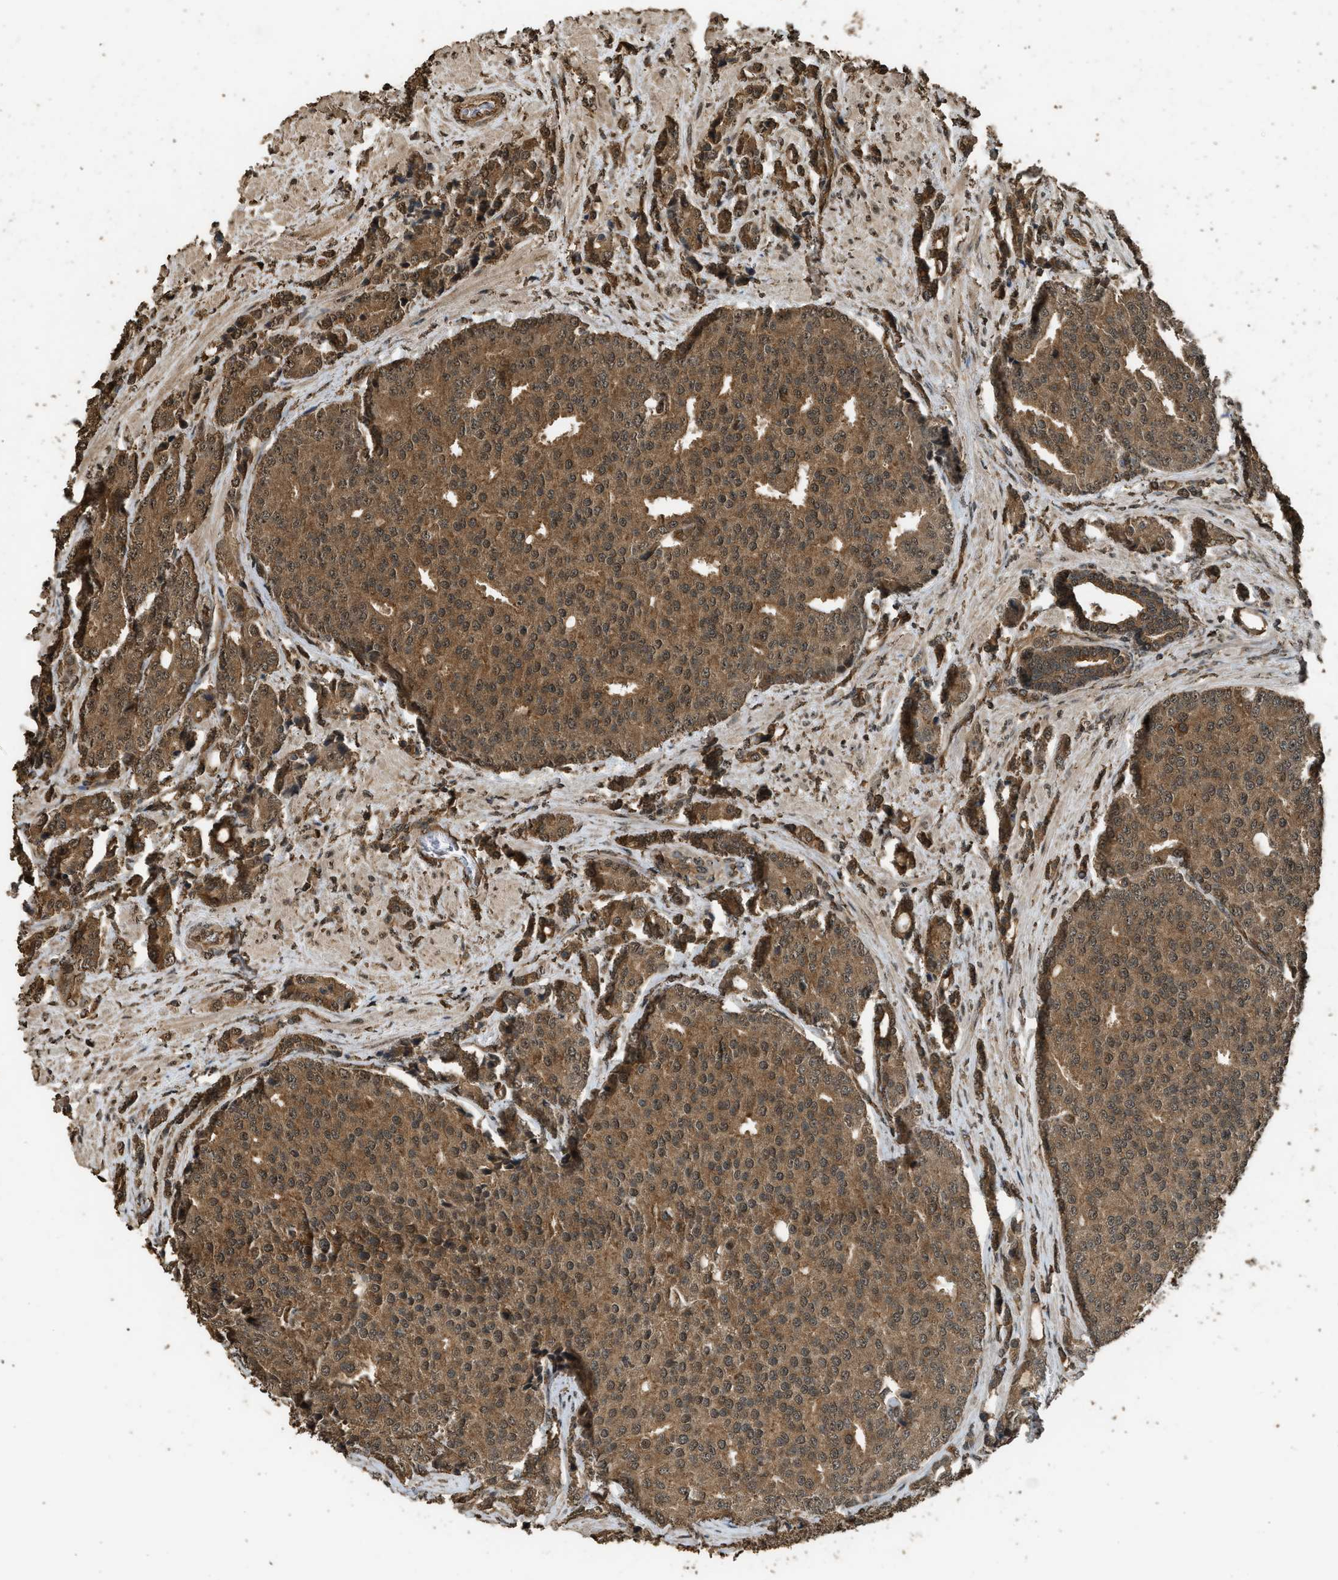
{"staining": {"intensity": "moderate", "quantity": ">75%", "location": "cytoplasmic/membranous"}, "tissue": "prostate cancer", "cell_type": "Tumor cells", "image_type": "cancer", "snomed": [{"axis": "morphology", "description": "Adenocarcinoma, High grade"}, {"axis": "topography", "description": "Prostate"}], "caption": "Immunohistochemical staining of human prostate cancer exhibits medium levels of moderate cytoplasmic/membranous protein expression in approximately >75% of tumor cells.", "gene": "MYBL2", "patient": {"sex": "male", "age": 50}}